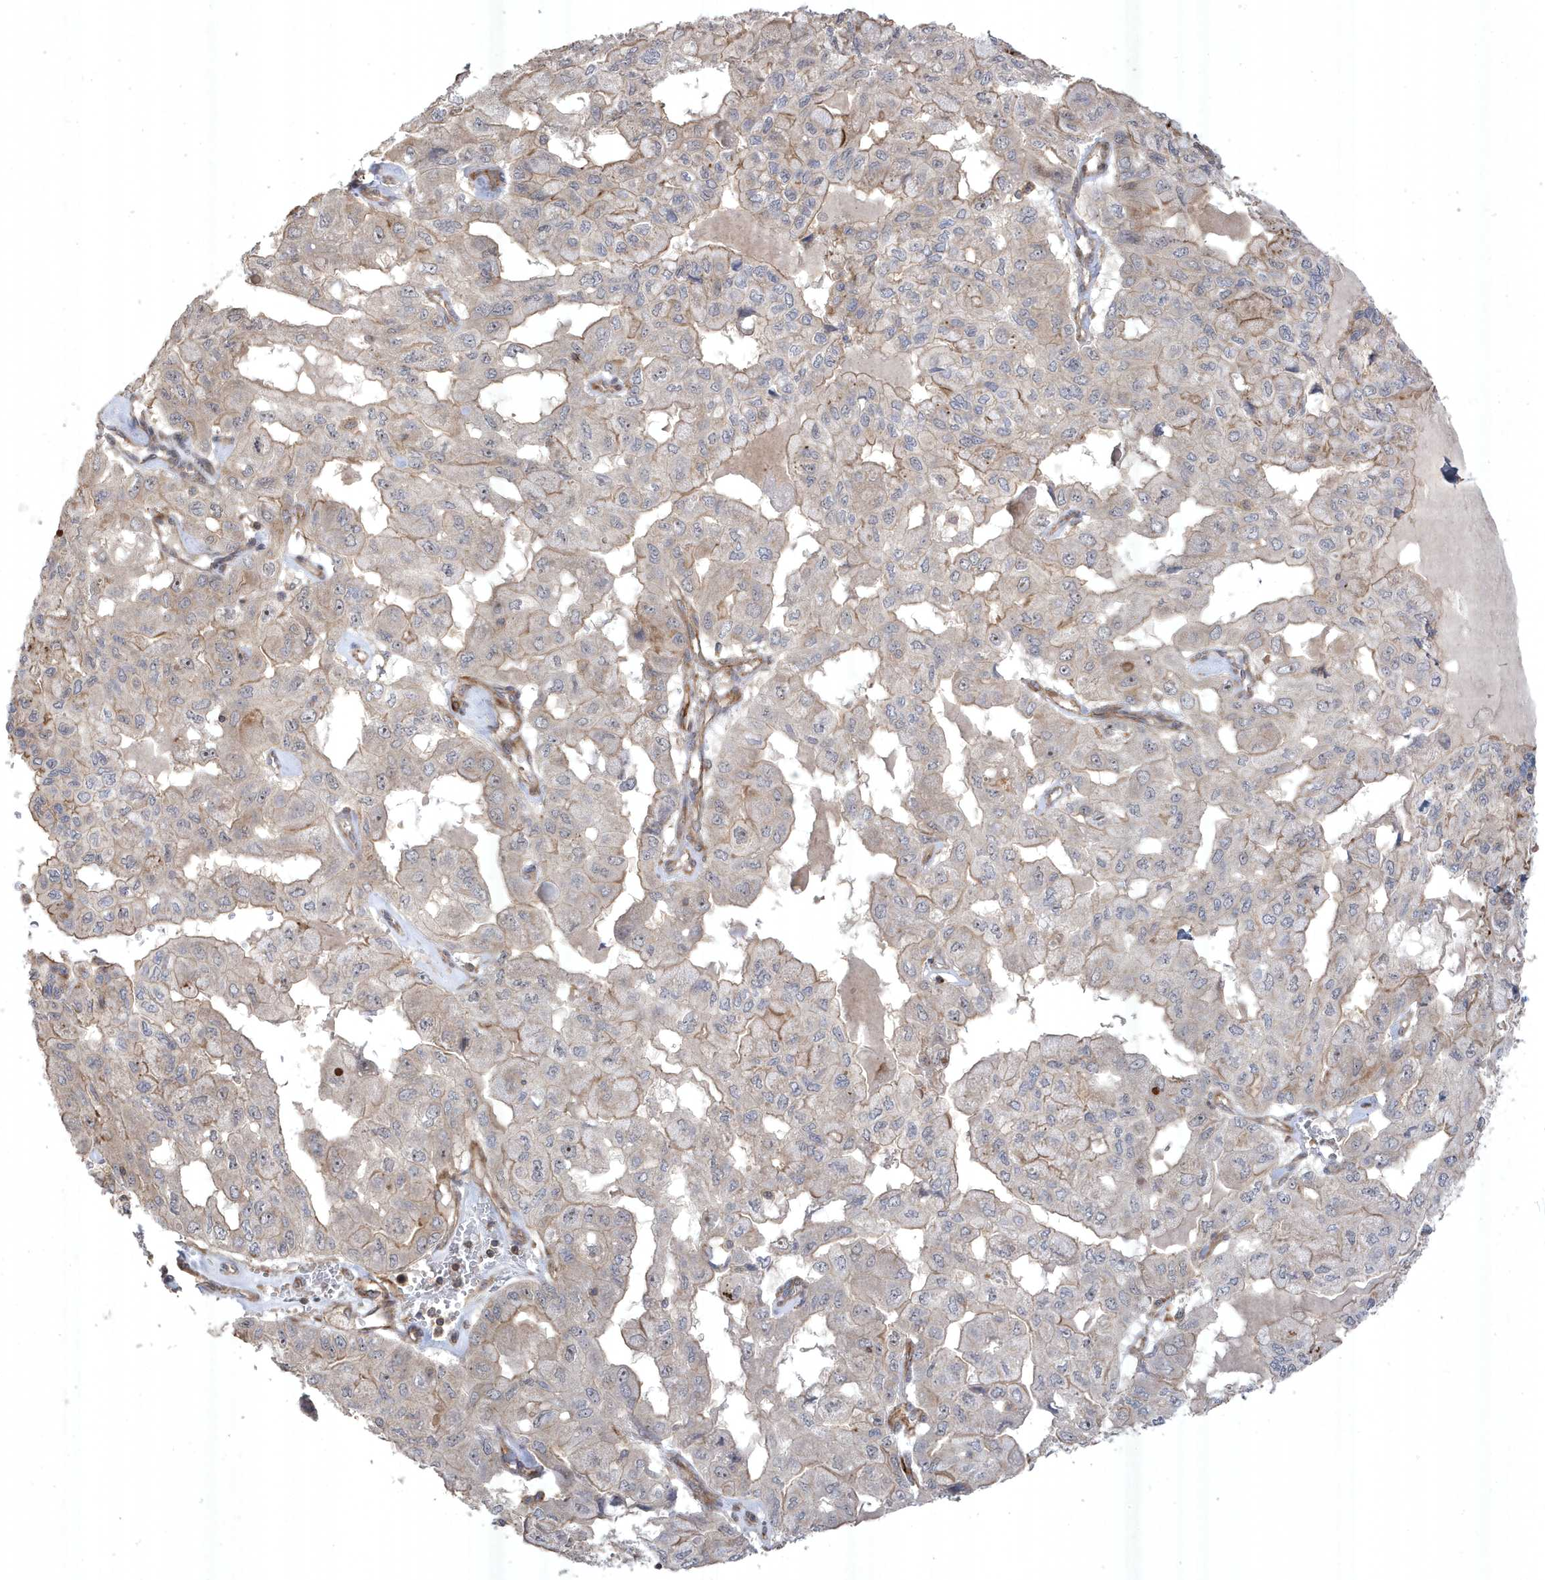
{"staining": {"intensity": "weak", "quantity": "<25%", "location": "cytoplasmic/membranous"}, "tissue": "pancreatic cancer", "cell_type": "Tumor cells", "image_type": "cancer", "snomed": [{"axis": "morphology", "description": "Adenocarcinoma, NOS"}, {"axis": "topography", "description": "Pancreas"}], "caption": "This is an IHC image of human pancreatic adenocarcinoma. There is no staining in tumor cells.", "gene": "CETN3", "patient": {"sex": "male", "age": 51}}